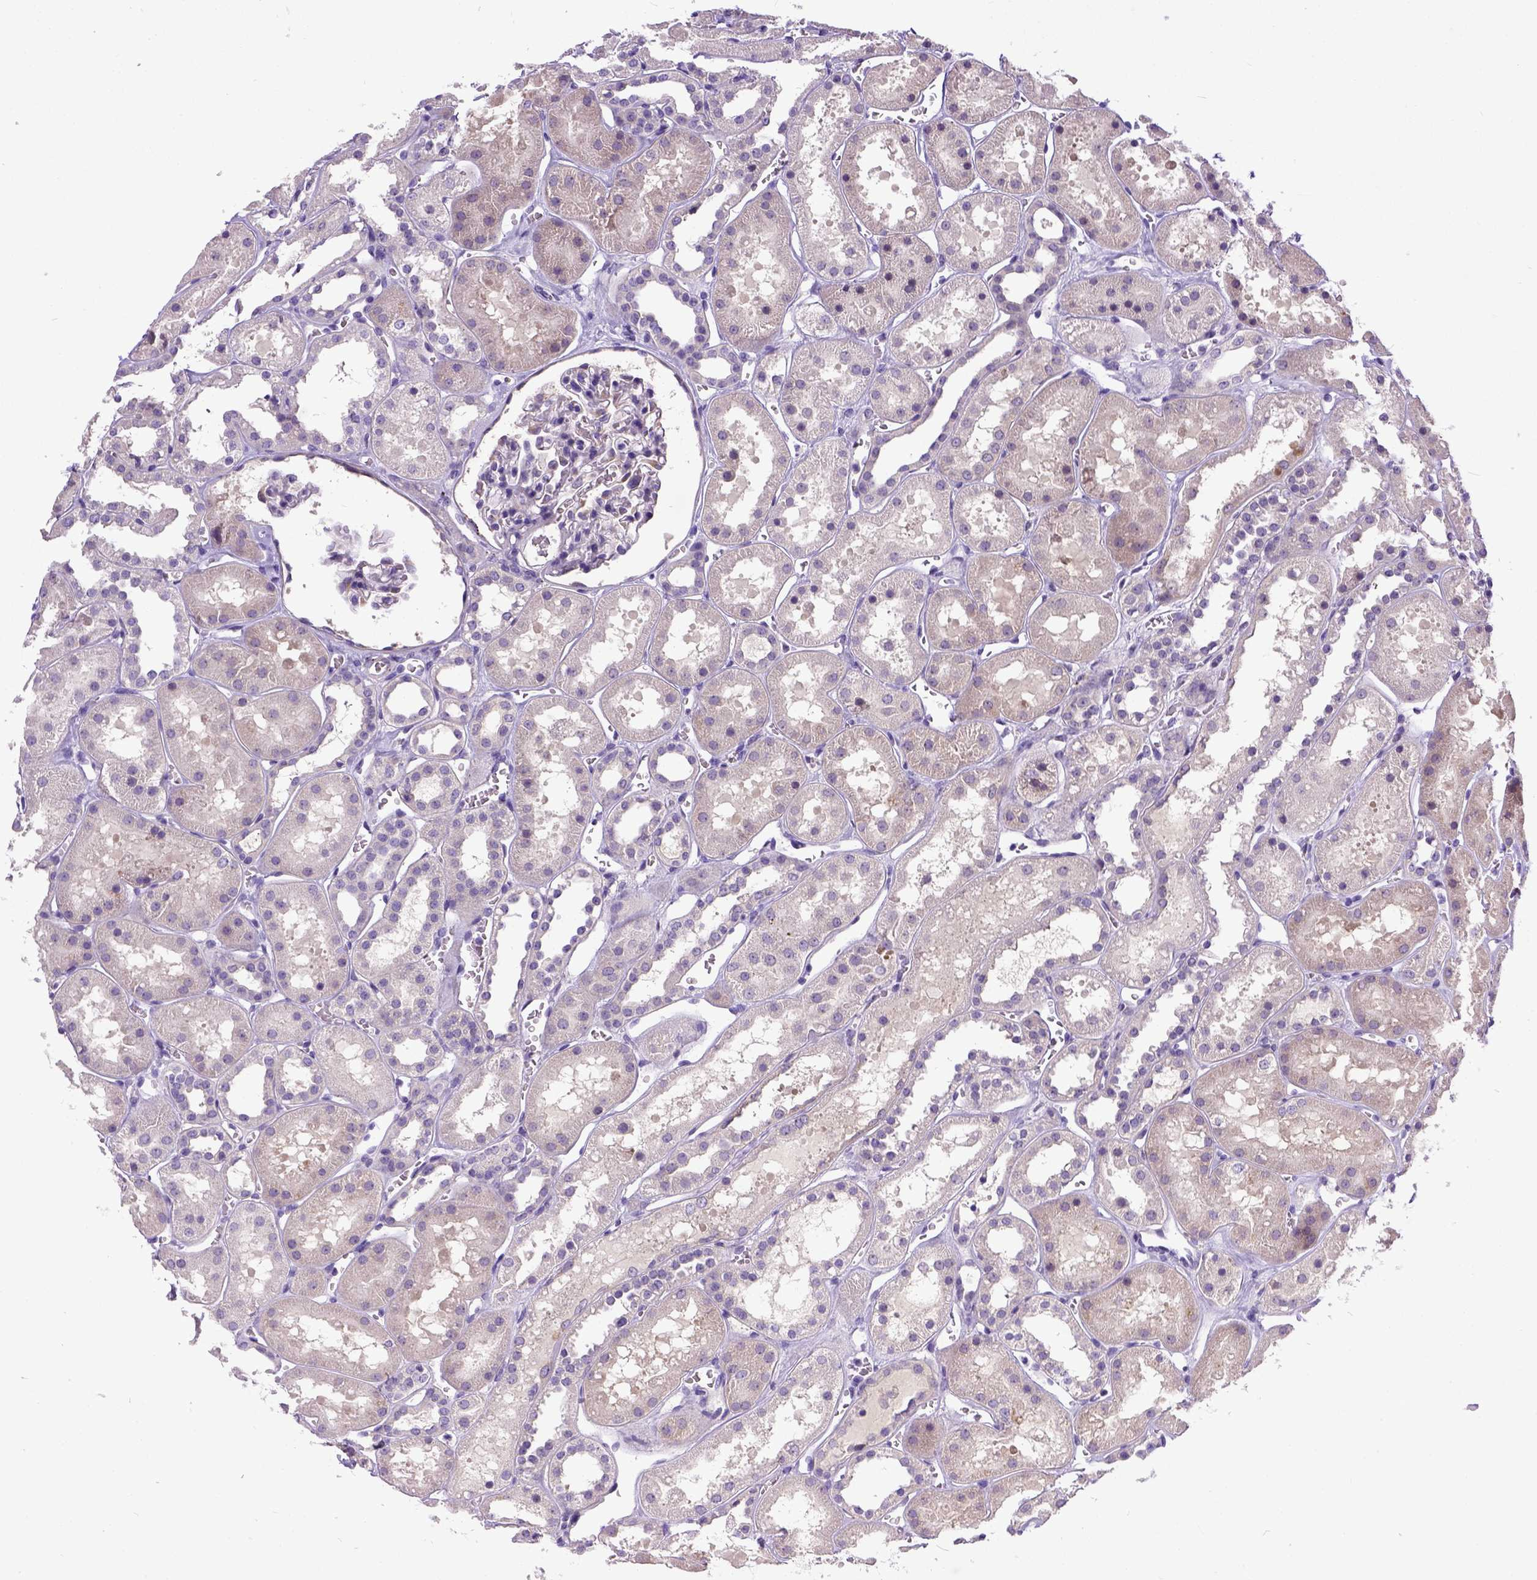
{"staining": {"intensity": "weak", "quantity": "25%-75%", "location": "cytoplasmic/membranous"}, "tissue": "kidney", "cell_type": "Cells in glomeruli", "image_type": "normal", "snomed": [{"axis": "morphology", "description": "Normal tissue, NOS"}, {"axis": "topography", "description": "Kidney"}], "caption": "A photomicrograph of human kidney stained for a protein displays weak cytoplasmic/membranous brown staining in cells in glomeruli.", "gene": "NEK5", "patient": {"sex": "female", "age": 41}}